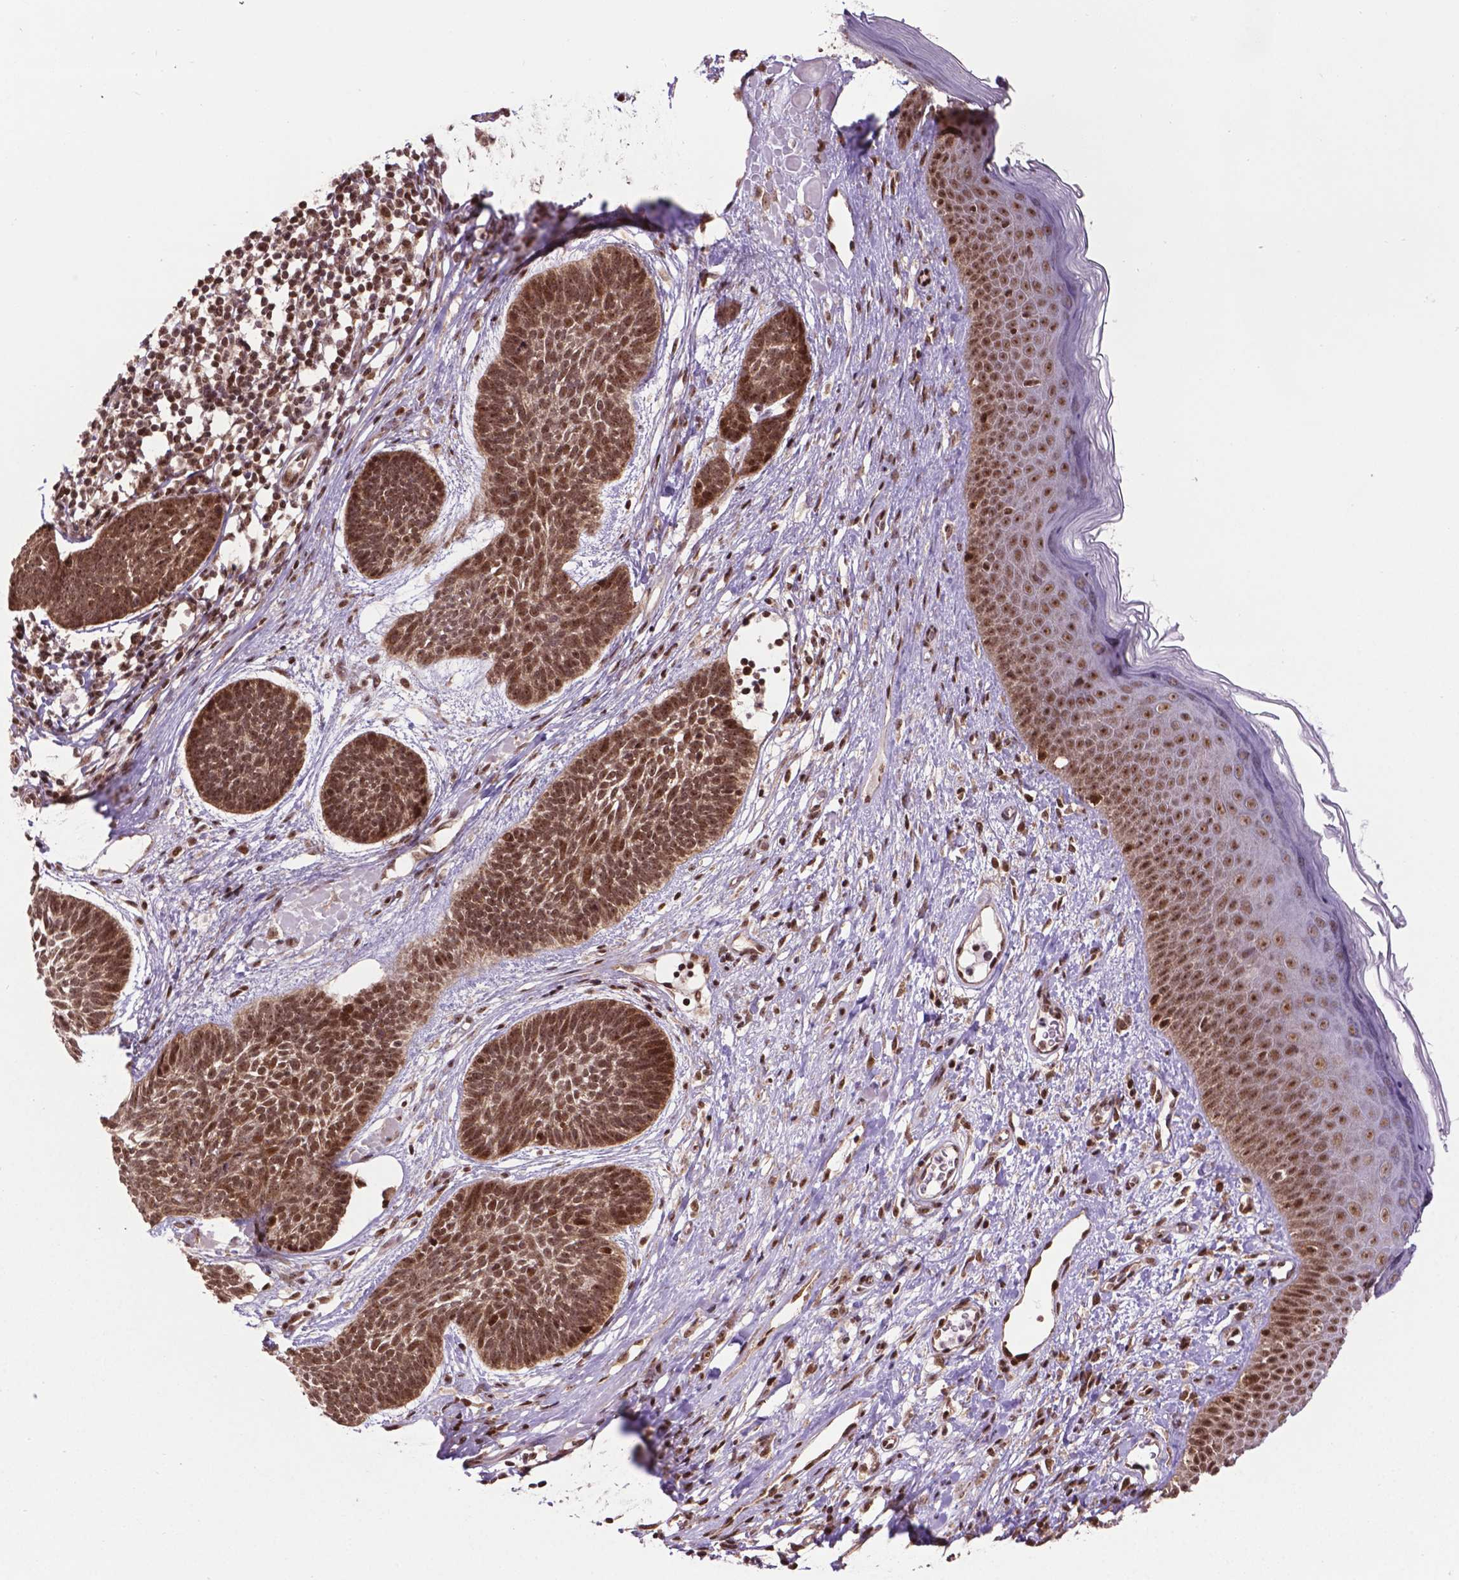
{"staining": {"intensity": "moderate", "quantity": ">75%", "location": "nuclear"}, "tissue": "skin cancer", "cell_type": "Tumor cells", "image_type": "cancer", "snomed": [{"axis": "morphology", "description": "Basal cell carcinoma"}, {"axis": "topography", "description": "Skin"}], "caption": "Immunohistochemistry of human skin basal cell carcinoma reveals medium levels of moderate nuclear positivity in about >75% of tumor cells. Using DAB (3,3'-diaminobenzidine) (brown) and hematoxylin (blue) stains, captured at high magnification using brightfield microscopy.", "gene": "CSNK2A1", "patient": {"sex": "male", "age": 85}}